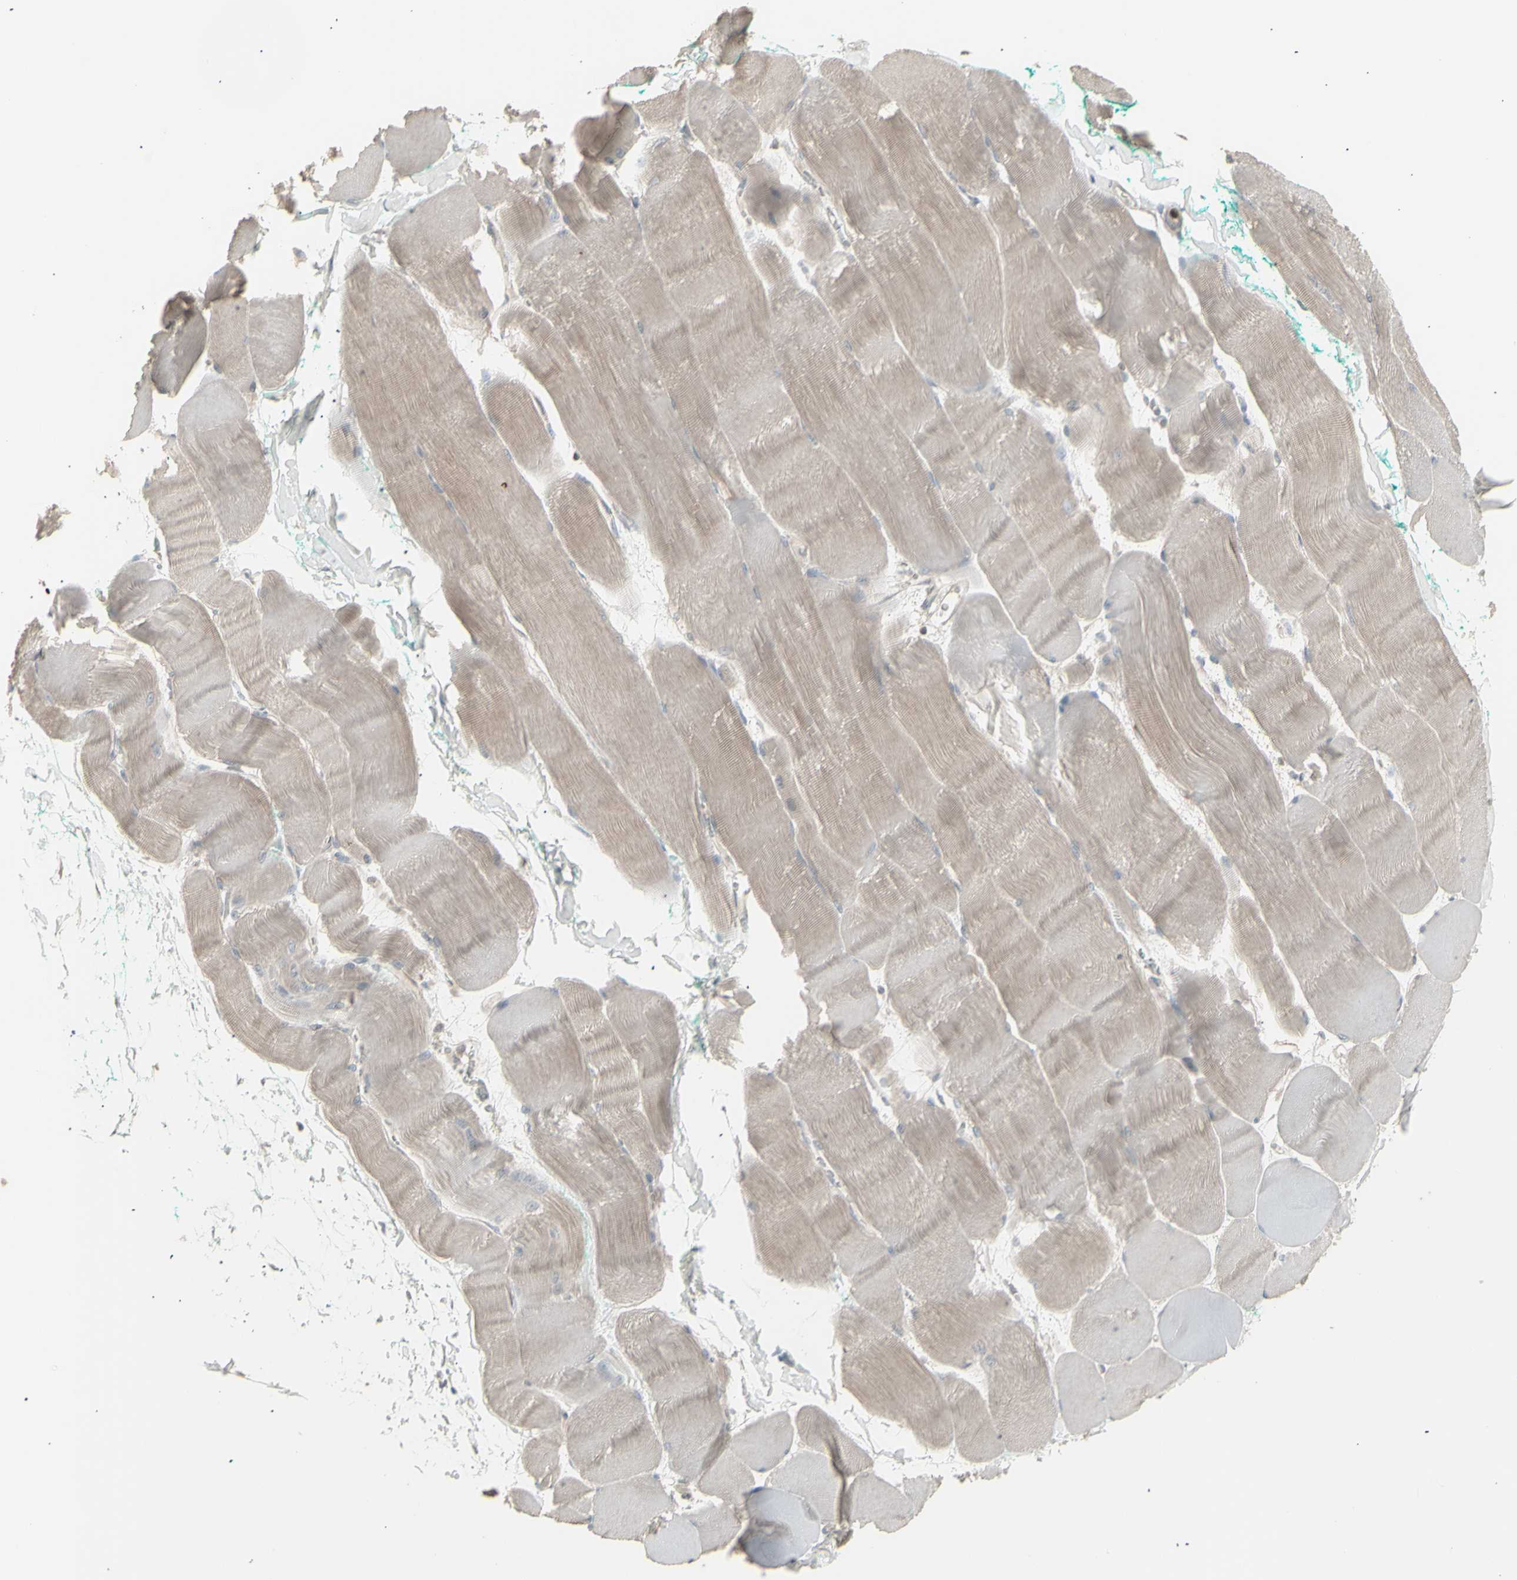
{"staining": {"intensity": "weak", "quantity": ">75%", "location": "cytoplasmic/membranous"}, "tissue": "skeletal muscle", "cell_type": "Myocytes", "image_type": "normal", "snomed": [{"axis": "morphology", "description": "Normal tissue, NOS"}, {"axis": "morphology", "description": "Squamous cell carcinoma, NOS"}, {"axis": "topography", "description": "Skeletal muscle"}], "caption": "Protein staining by immunohistochemistry (IHC) displays weak cytoplasmic/membranous expression in approximately >75% of myocytes in normal skeletal muscle. (Brightfield microscopy of DAB IHC at high magnification).", "gene": "CSK", "patient": {"sex": "male", "age": 51}}